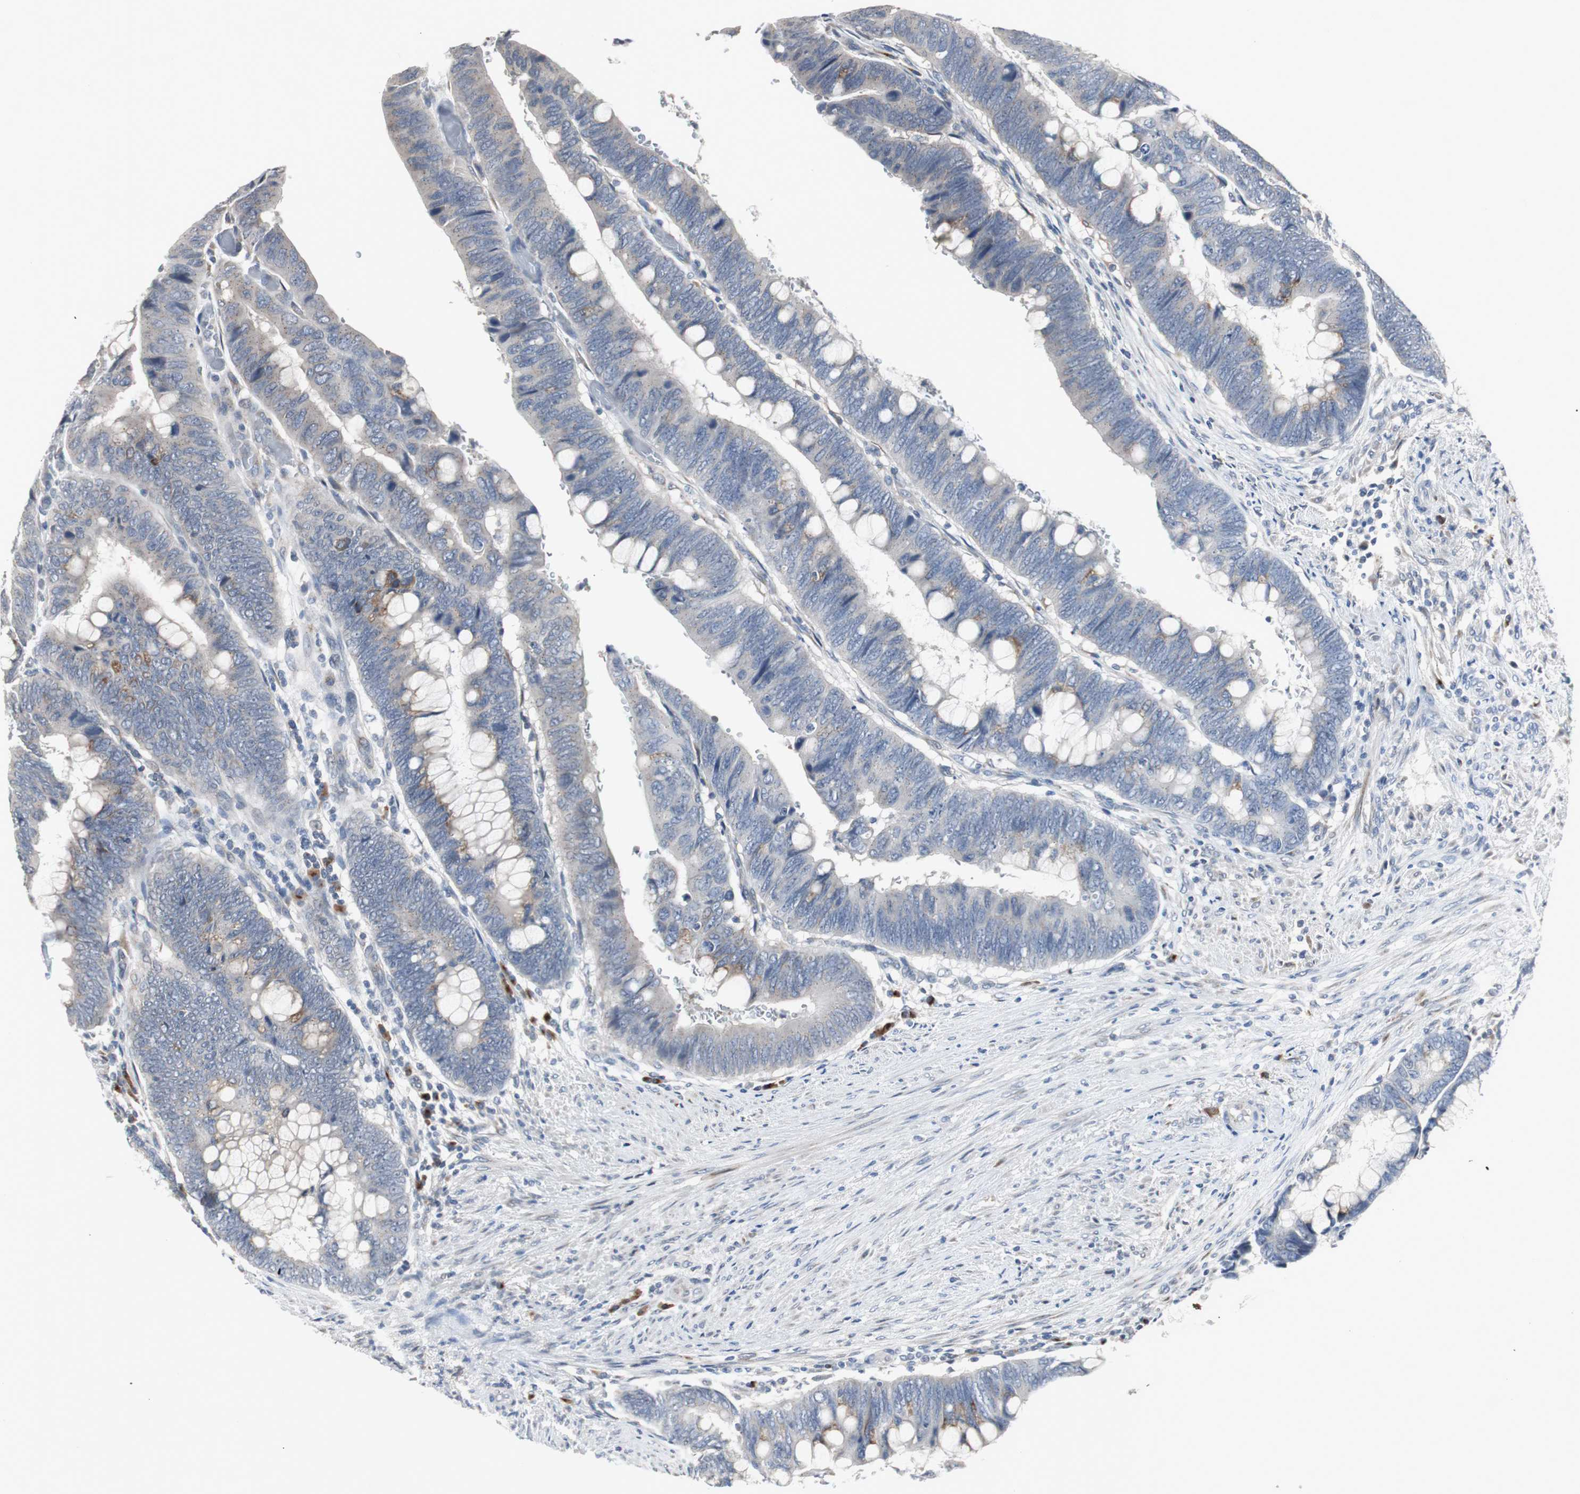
{"staining": {"intensity": "moderate", "quantity": "<25%", "location": "cytoplasmic/membranous"}, "tissue": "colorectal cancer", "cell_type": "Tumor cells", "image_type": "cancer", "snomed": [{"axis": "morphology", "description": "Normal tissue, NOS"}, {"axis": "morphology", "description": "Adenocarcinoma, NOS"}, {"axis": "topography", "description": "Rectum"}], "caption": "Protein expression analysis of human colorectal cancer (adenocarcinoma) reveals moderate cytoplasmic/membranous expression in approximately <25% of tumor cells. Using DAB (brown) and hematoxylin (blue) stains, captured at high magnification using brightfield microscopy.", "gene": "SOX30", "patient": {"sex": "male", "age": 92}}